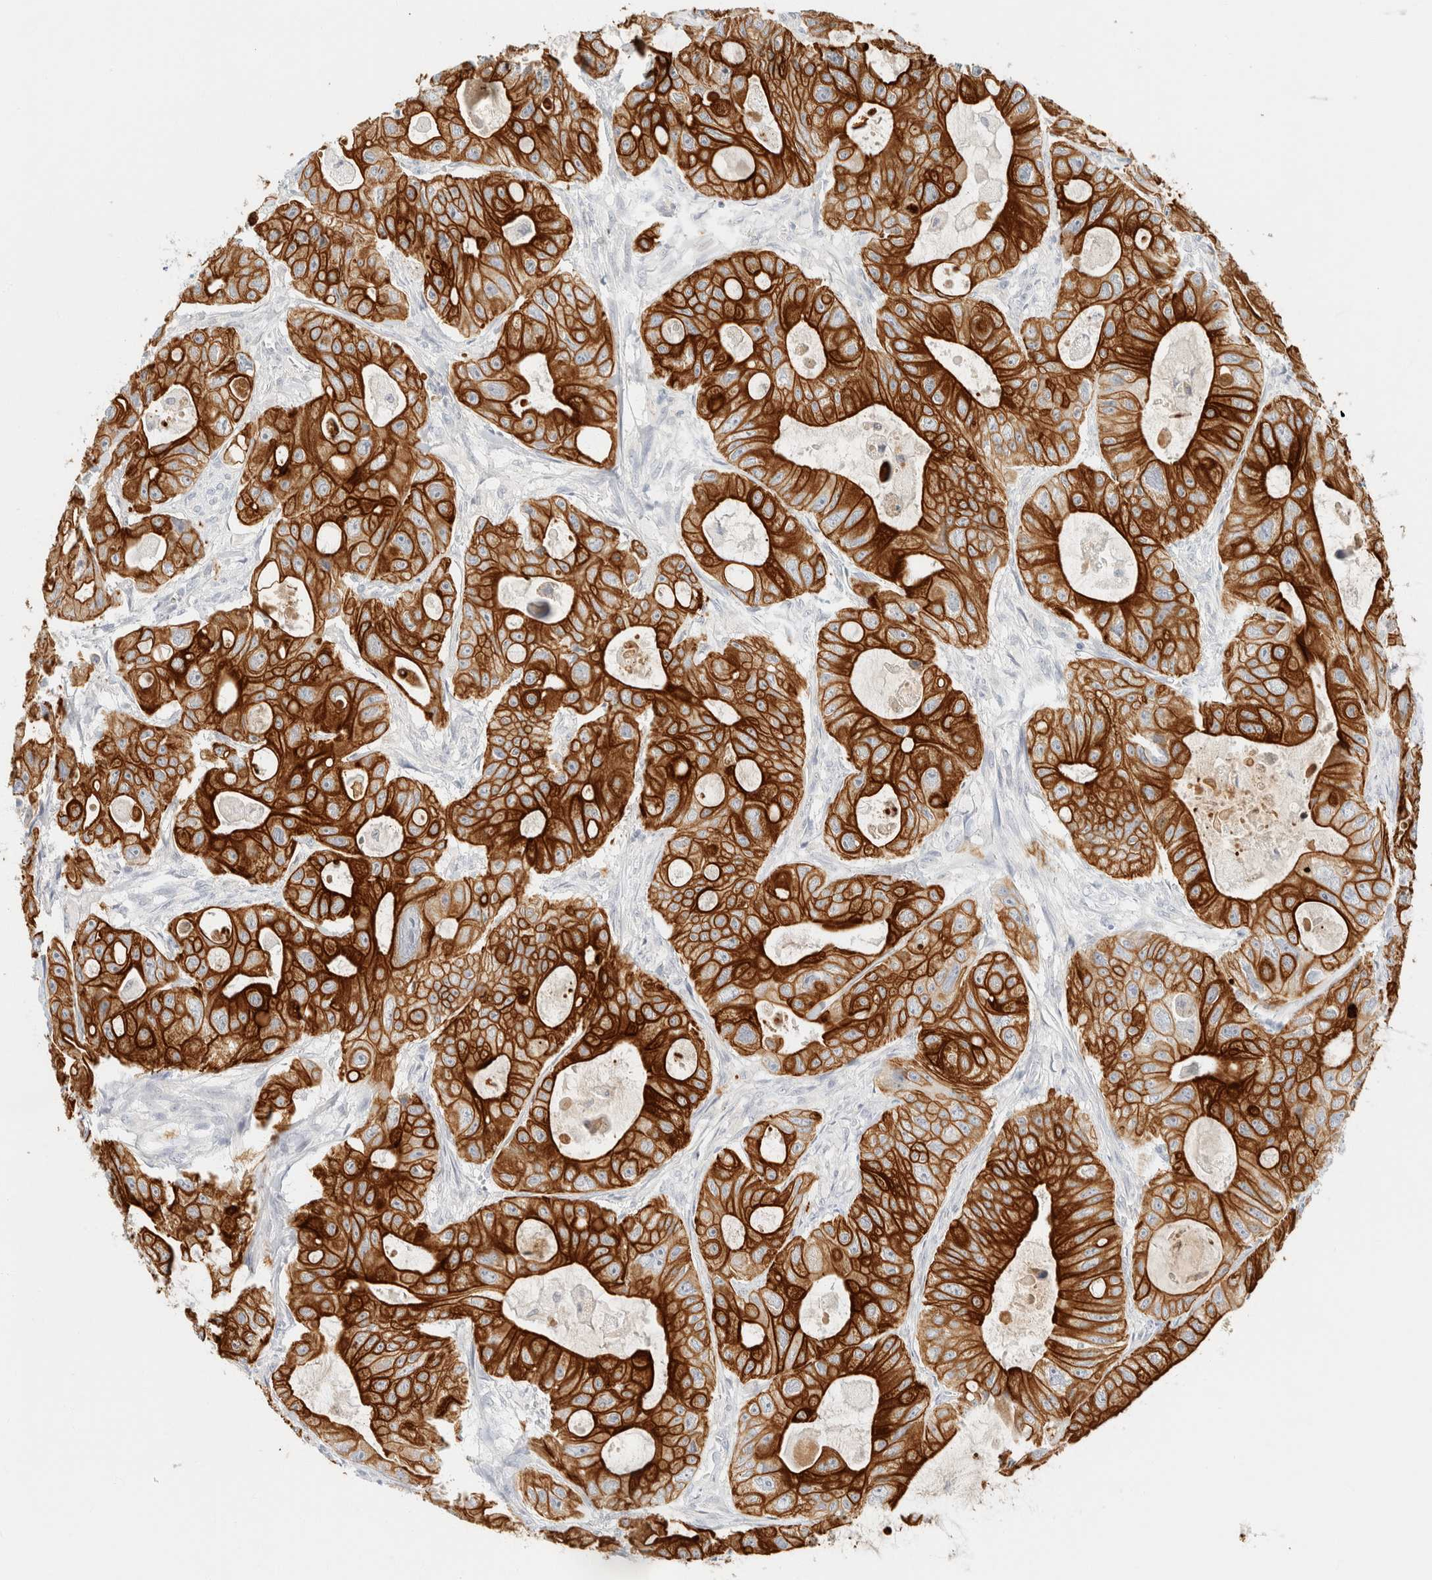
{"staining": {"intensity": "strong", "quantity": ">75%", "location": "cytoplasmic/membranous"}, "tissue": "colorectal cancer", "cell_type": "Tumor cells", "image_type": "cancer", "snomed": [{"axis": "morphology", "description": "Adenocarcinoma, NOS"}, {"axis": "topography", "description": "Colon"}], "caption": "An immunohistochemistry (IHC) histopathology image of tumor tissue is shown. Protein staining in brown shows strong cytoplasmic/membranous positivity in colorectal cancer (adenocarcinoma) within tumor cells. The staining is performed using DAB brown chromogen to label protein expression. The nuclei are counter-stained blue using hematoxylin.", "gene": "KRT20", "patient": {"sex": "female", "age": 46}}